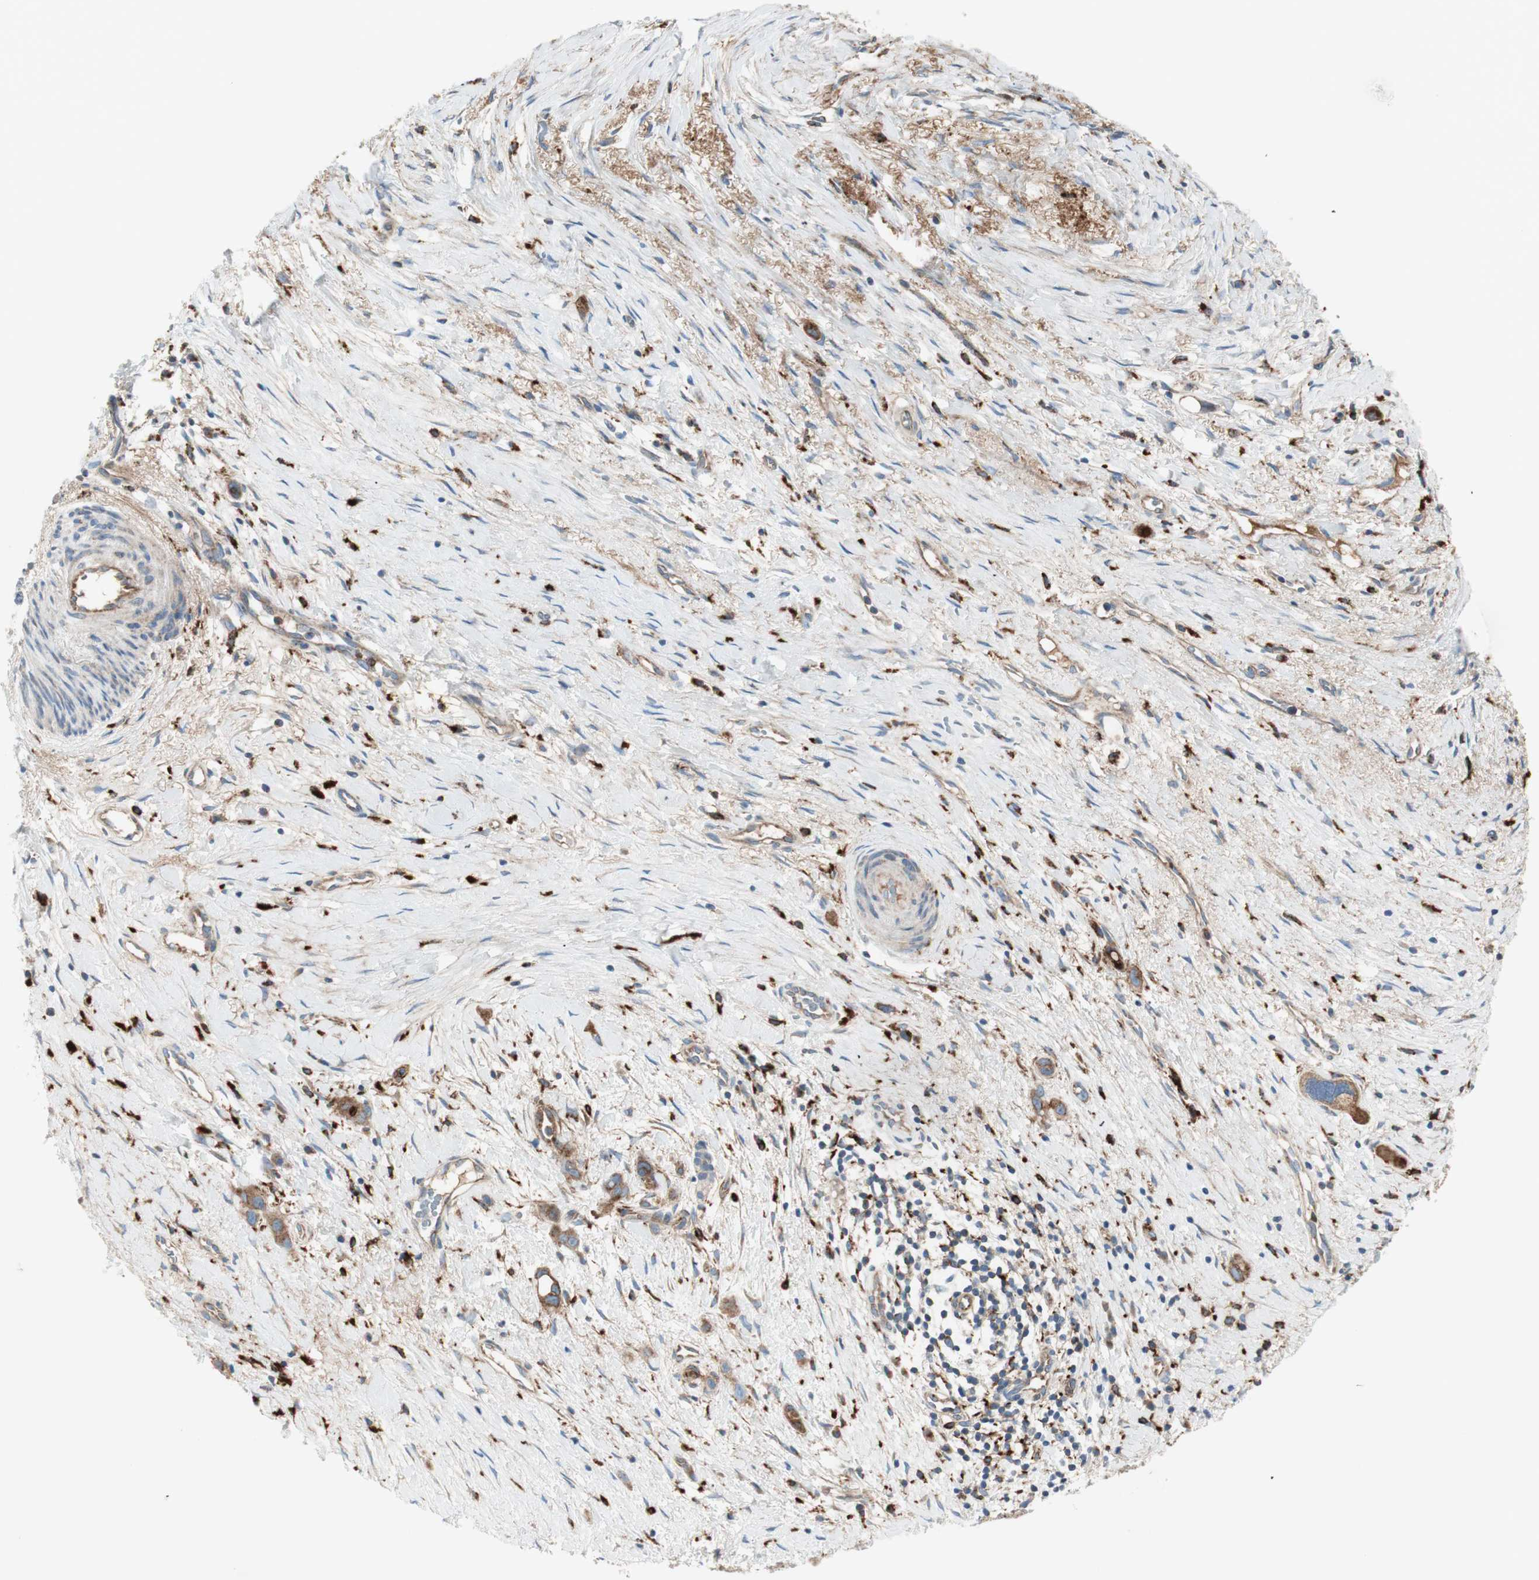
{"staining": {"intensity": "moderate", "quantity": ">75%", "location": "cytoplasmic/membranous"}, "tissue": "liver cancer", "cell_type": "Tumor cells", "image_type": "cancer", "snomed": [{"axis": "morphology", "description": "Cholangiocarcinoma"}, {"axis": "topography", "description": "Liver"}], "caption": "This is a micrograph of immunohistochemistry (IHC) staining of cholangiocarcinoma (liver), which shows moderate positivity in the cytoplasmic/membranous of tumor cells.", "gene": "ATP6V1G1", "patient": {"sex": "female", "age": 65}}